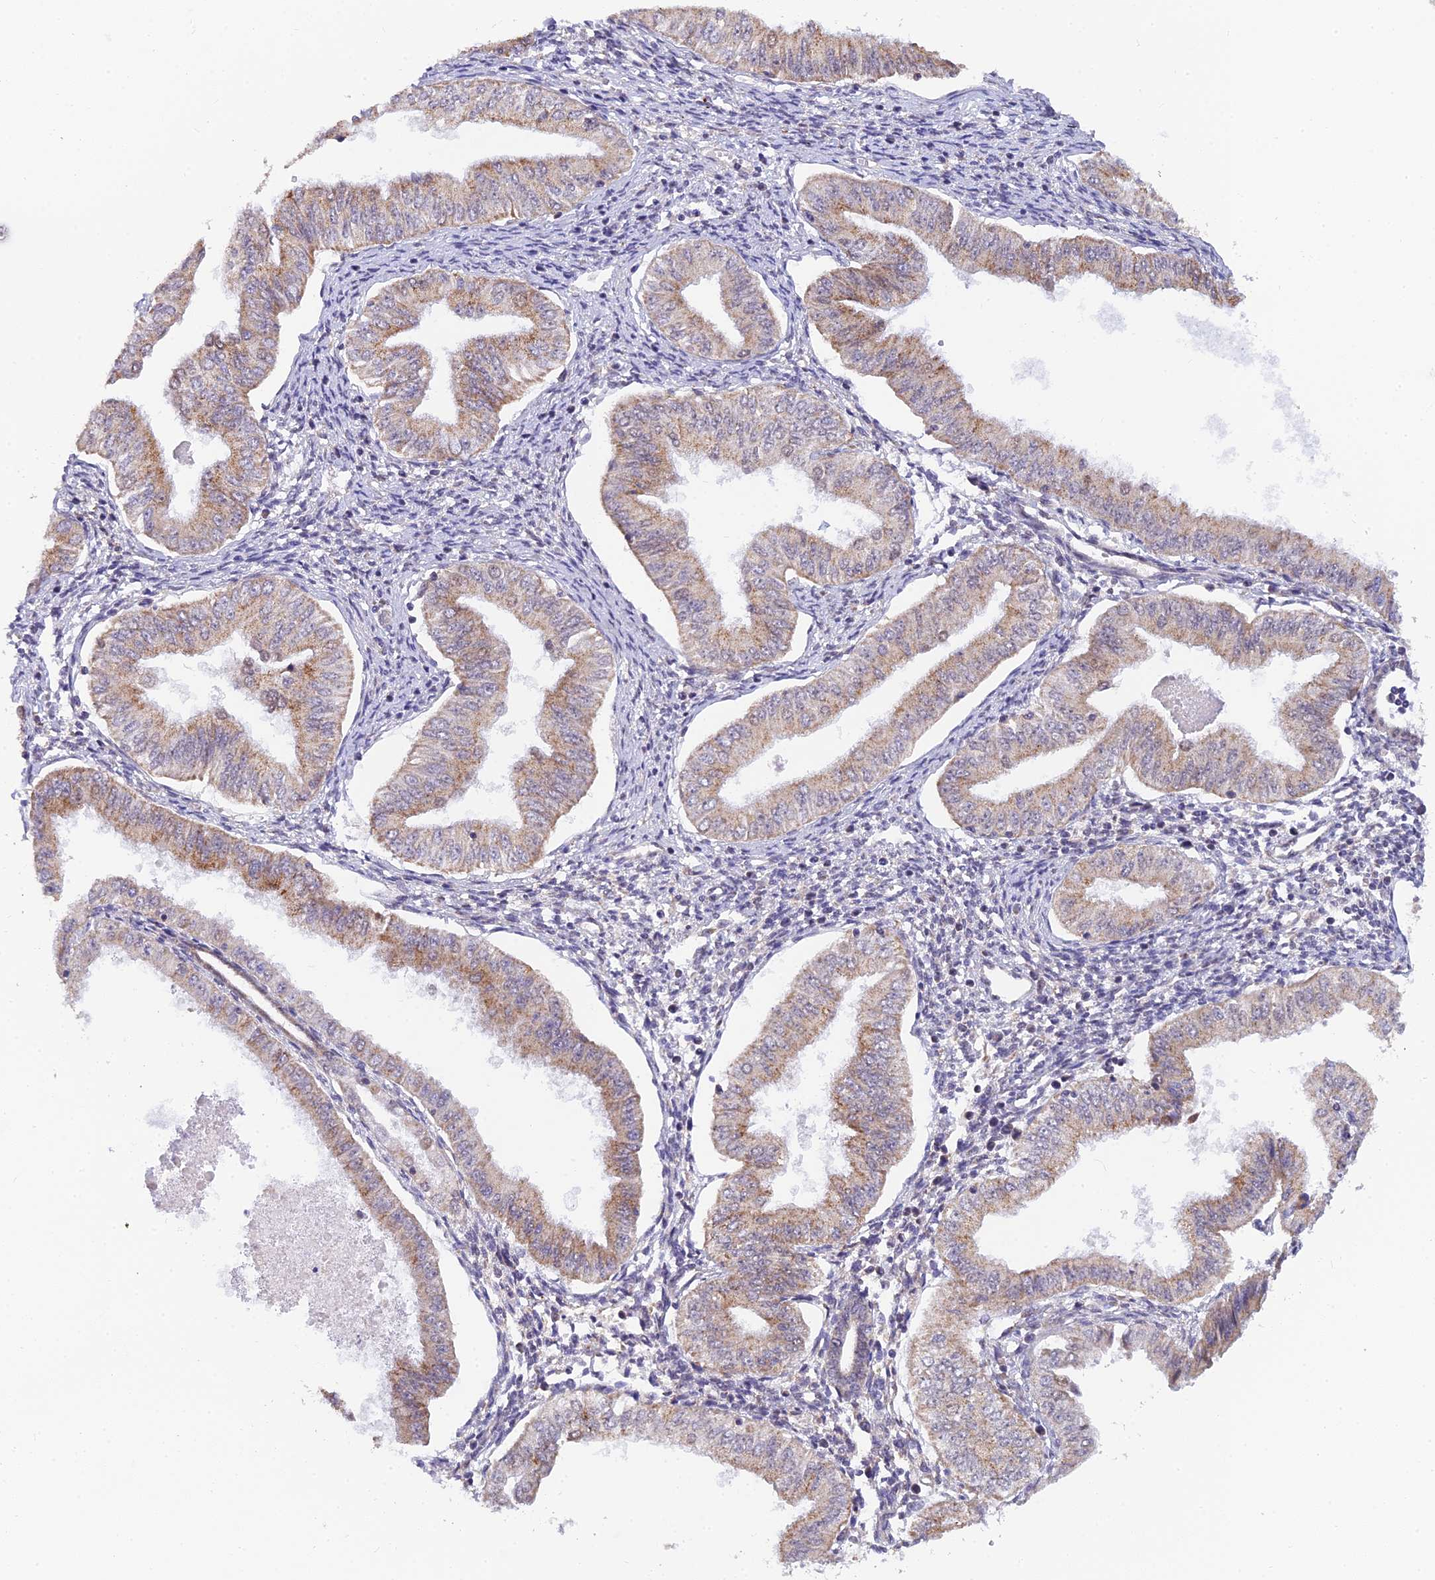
{"staining": {"intensity": "moderate", "quantity": "25%-75%", "location": "cytoplasmic/membranous"}, "tissue": "endometrial cancer", "cell_type": "Tumor cells", "image_type": "cancer", "snomed": [{"axis": "morphology", "description": "Normal tissue, NOS"}, {"axis": "morphology", "description": "Adenocarcinoma, NOS"}, {"axis": "topography", "description": "Endometrium"}], "caption": "Tumor cells display moderate cytoplasmic/membranous staining in about 25%-75% of cells in endometrial adenocarcinoma. The staining was performed using DAB (3,3'-diaminobenzidine), with brown indicating positive protein expression. Nuclei are stained blue with hematoxylin.", "gene": "C2orf49", "patient": {"sex": "female", "age": 53}}